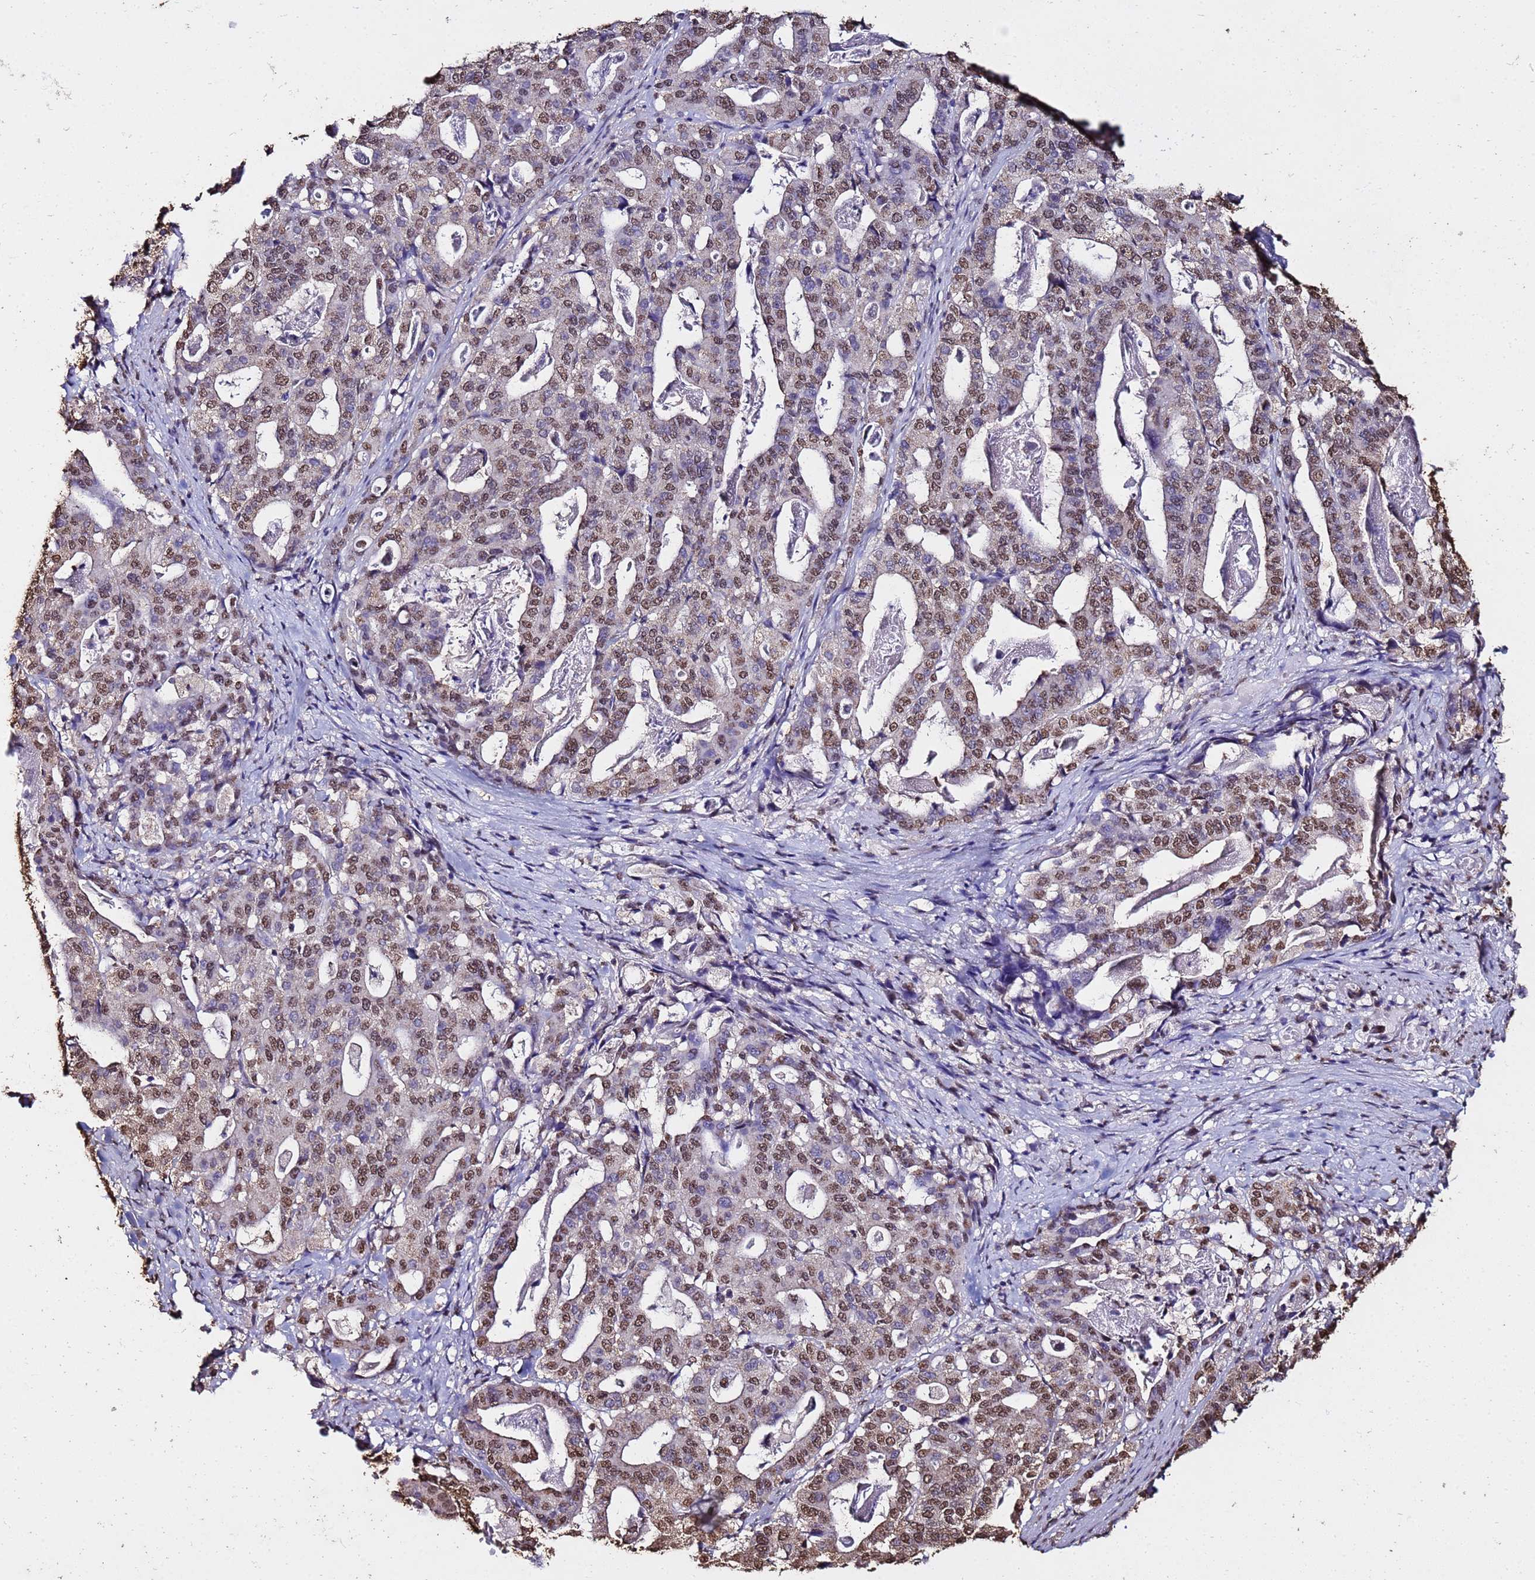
{"staining": {"intensity": "moderate", "quantity": ">75%", "location": "nuclear"}, "tissue": "stomach cancer", "cell_type": "Tumor cells", "image_type": "cancer", "snomed": [{"axis": "morphology", "description": "Adenocarcinoma, NOS"}, {"axis": "topography", "description": "Stomach"}], "caption": "Immunohistochemical staining of human stomach adenocarcinoma displays moderate nuclear protein expression in about >75% of tumor cells.", "gene": "TRIP6", "patient": {"sex": "male", "age": 48}}